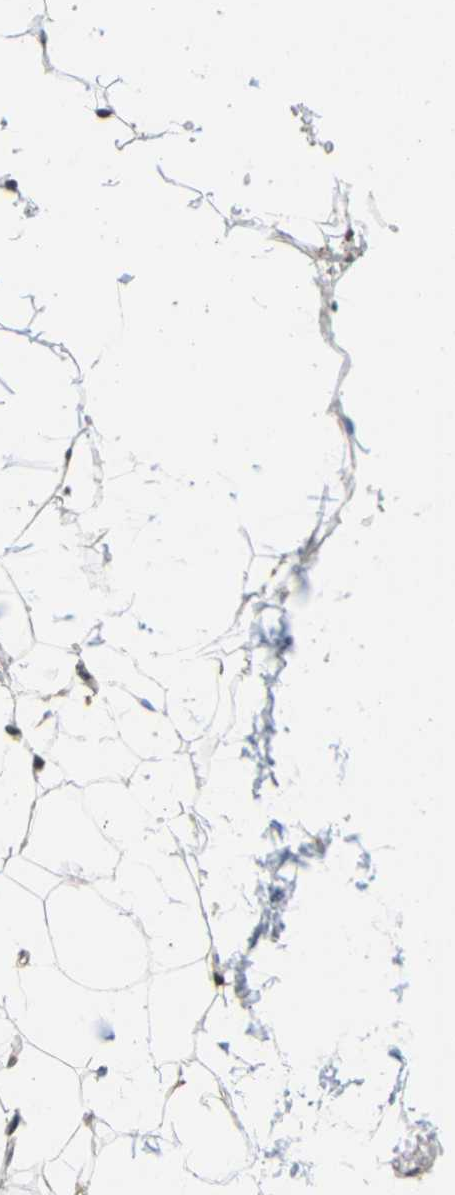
{"staining": {"intensity": "negative", "quantity": "none", "location": "none"}, "tissue": "adipose tissue", "cell_type": "Adipocytes", "image_type": "normal", "snomed": [{"axis": "morphology", "description": "Normal tissue, NOS"}, {"axis": "topography", "description": "Breast"}, {"axis": "topography", "description": "Soft tissue"}], "caption": "Immunohistochemical staining of unremarkable human adipose tissue shows no significant positivity in adipocytes. (DAB IHC with hematoxylin counter stain).", "gene": "GJA5", "patient": {"sex": "female", "age": 75}}